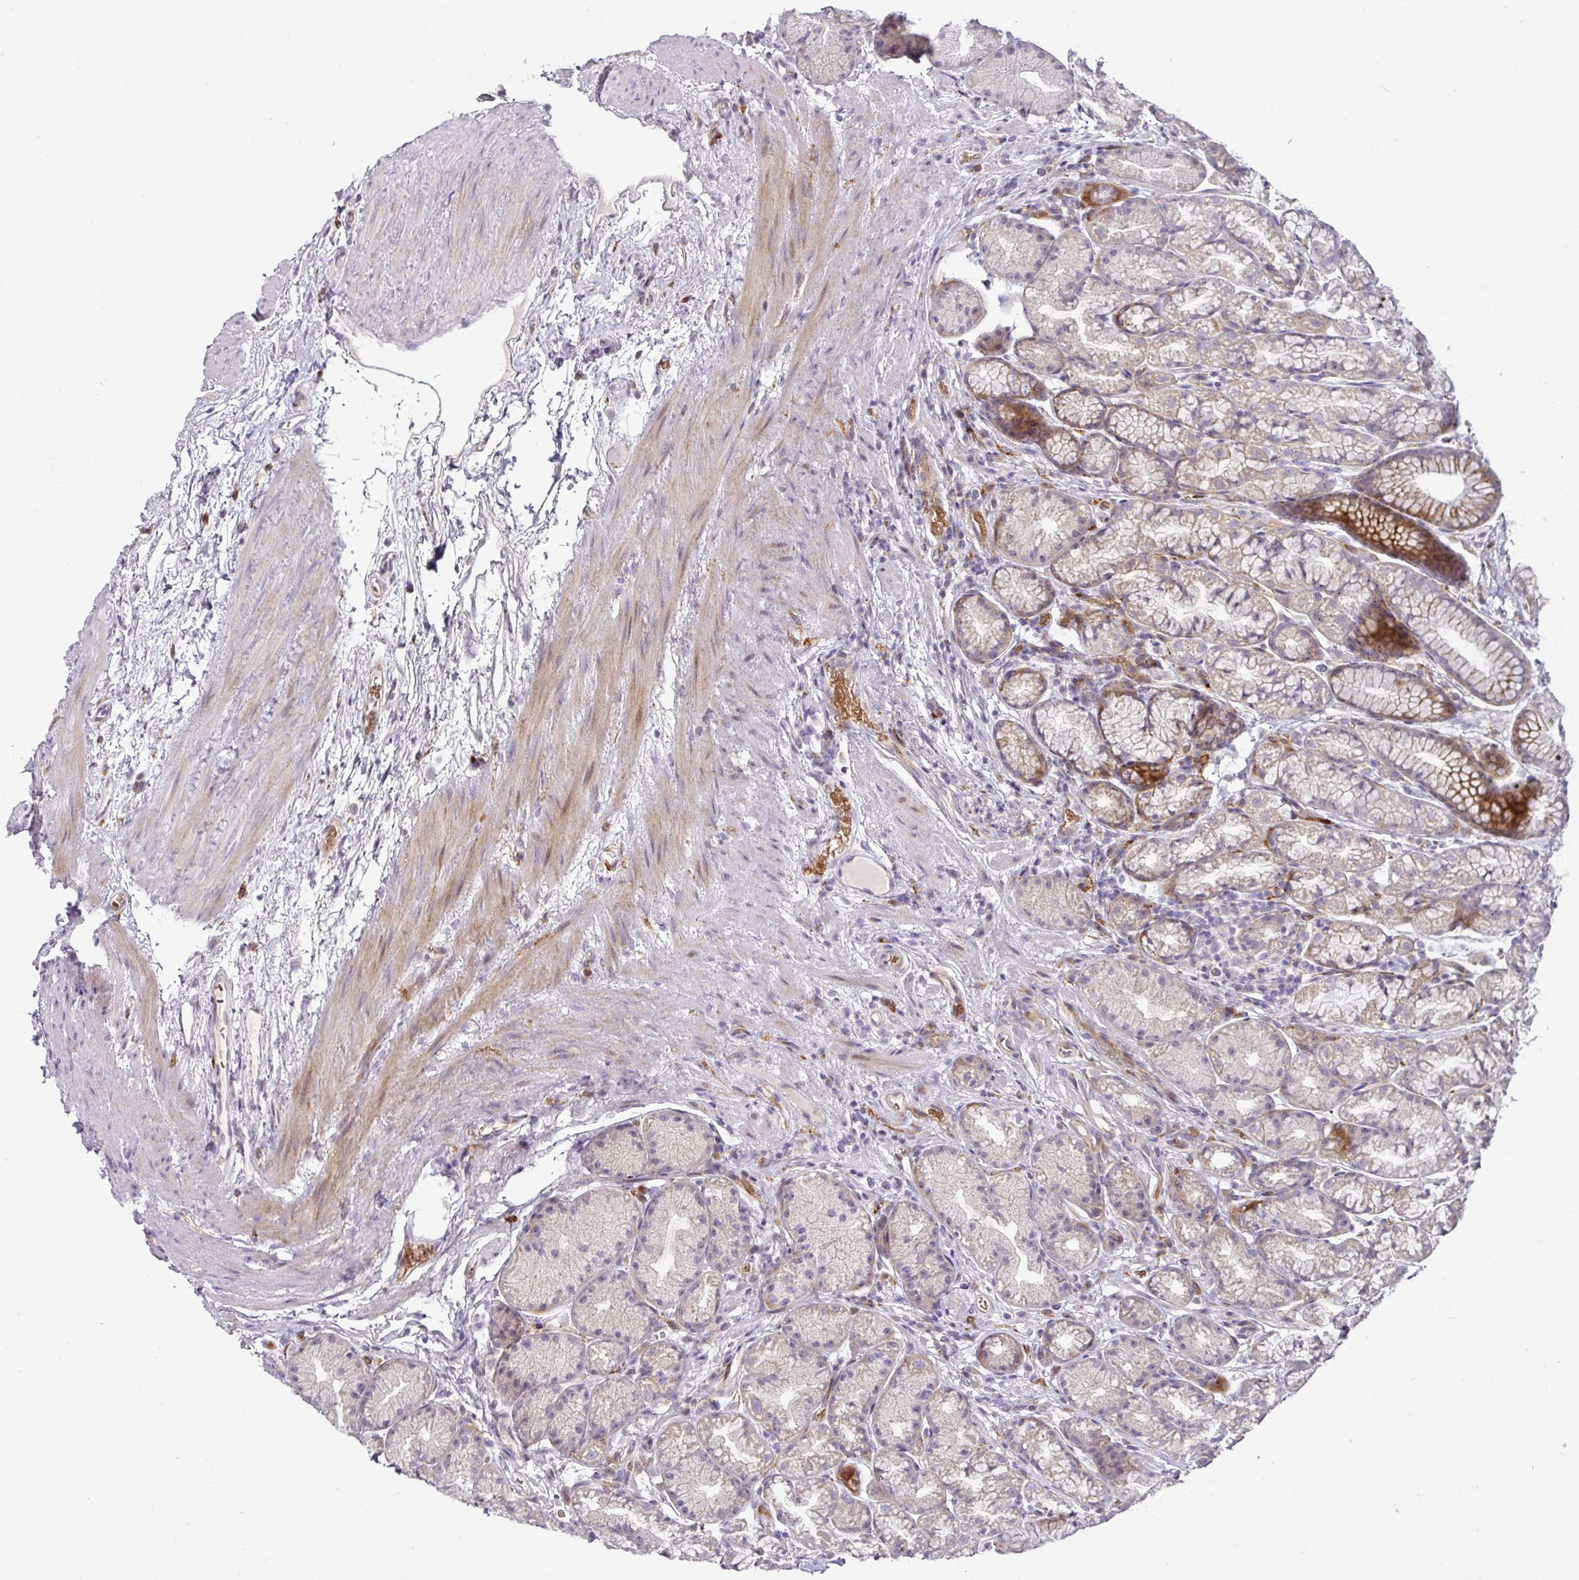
{"staining": {"intensity": "moderate", "quantity": "<25%", "location": "cytoplasmic/membranous"}, "tissue": "stomach", "cell_type": "Glandular cells", "image_type": "normal", "snomed": [{"axis": "morphology", "description": "Normal tissue, NOS"}, {"axis": "topography", "description": "Stomach, lower"}], "caption": "Unremarkable stomach demonstrates moderate cytoplasmic/membranous expression in approximately <25% of glandular cells, visualized by immunohistochemistry. Immunohistochemistry (ihc) stains the protein of interest in brown and the nuclei are stained blue.", "gene": "ATP6V1F", "patient": {"sex": "male", "age": 67}}